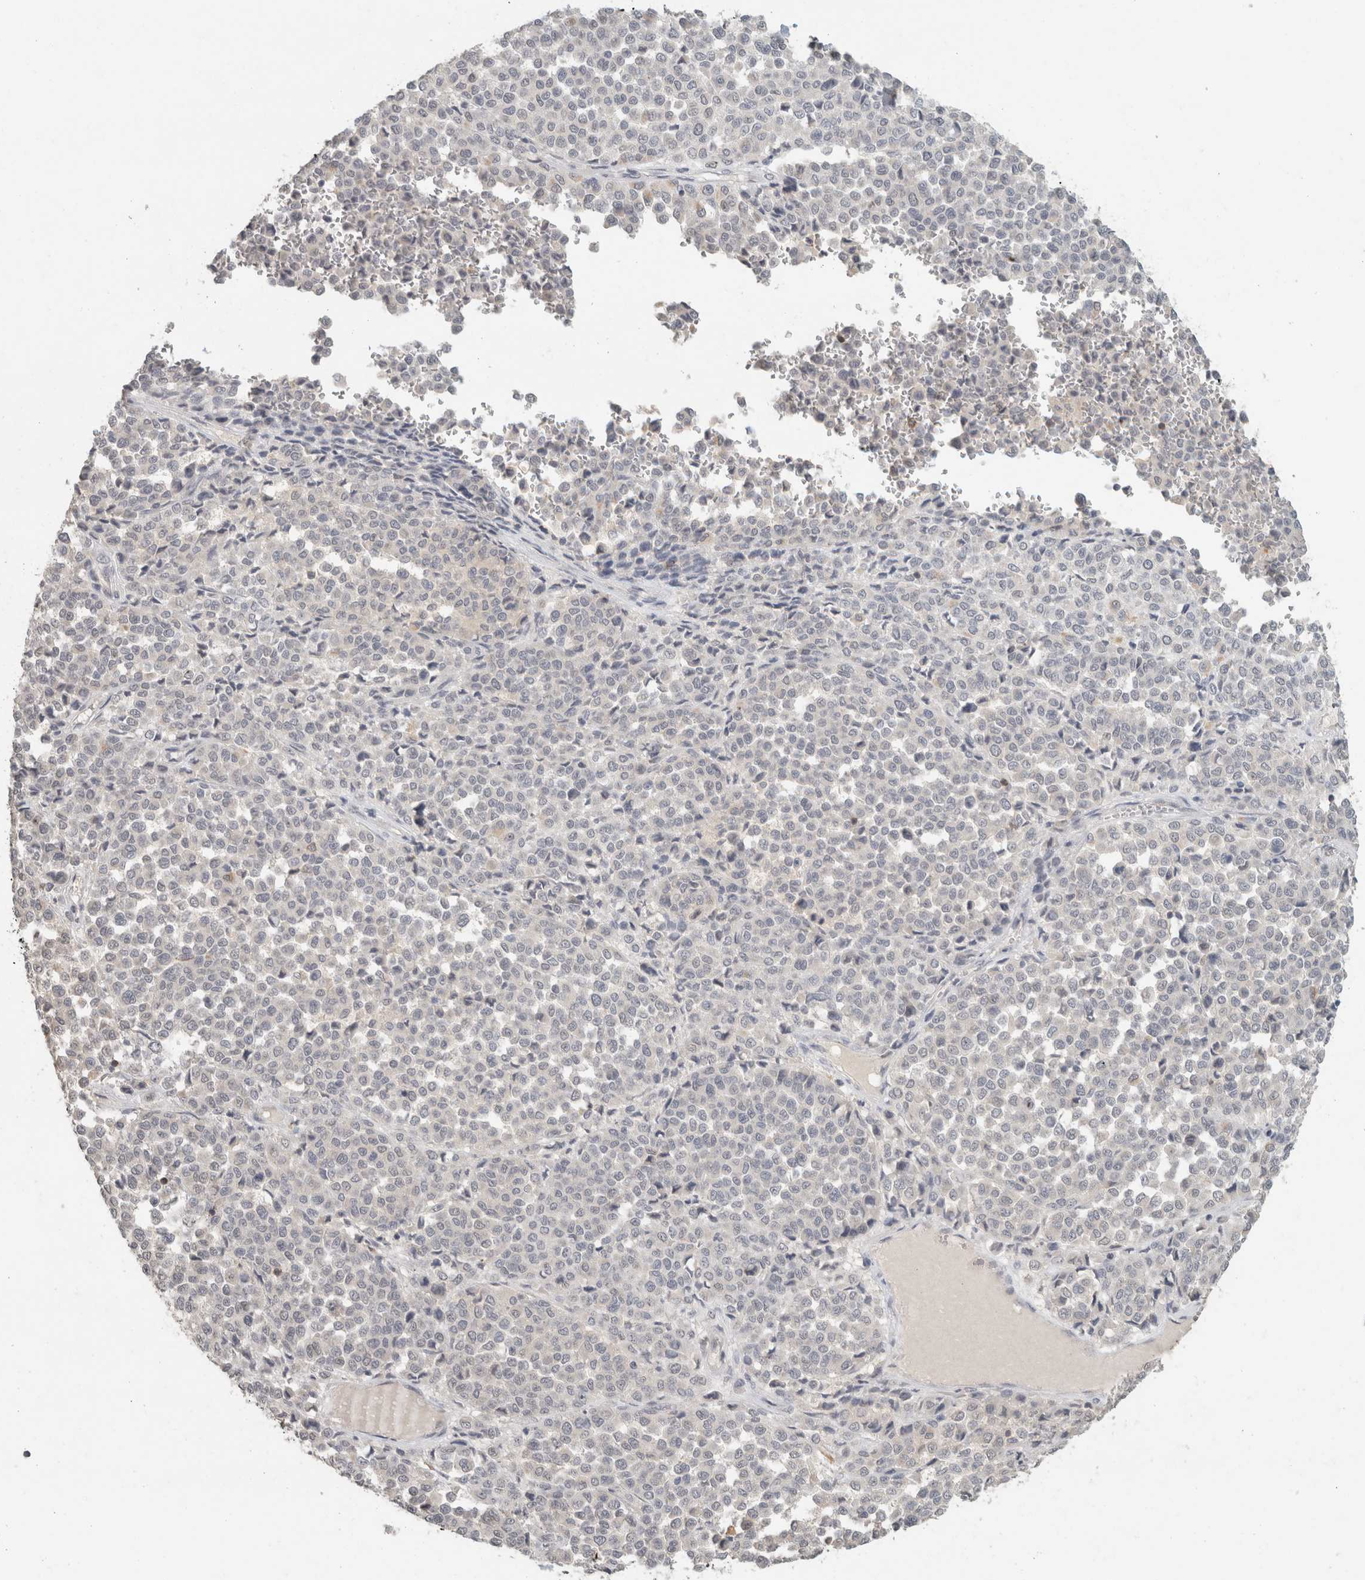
{"staining": {"intensity": "negative", "quantity": "none", "location": "none"}, "tissue": "melanoma", "cell_type": "Tumor cells", "image_type": "cancer", "snomed": [{"axis": "morphology", "description": "Malignant melanoma, Metastatic site"}, {"axis": "topography", "description": "Pancreas"}], "caption": "The micrograph reveals no staining of tumor cells in malignant melanoma (metastatic site).", "gene": "TRAT1", "patient": {"sex": "female", "age": 30}}